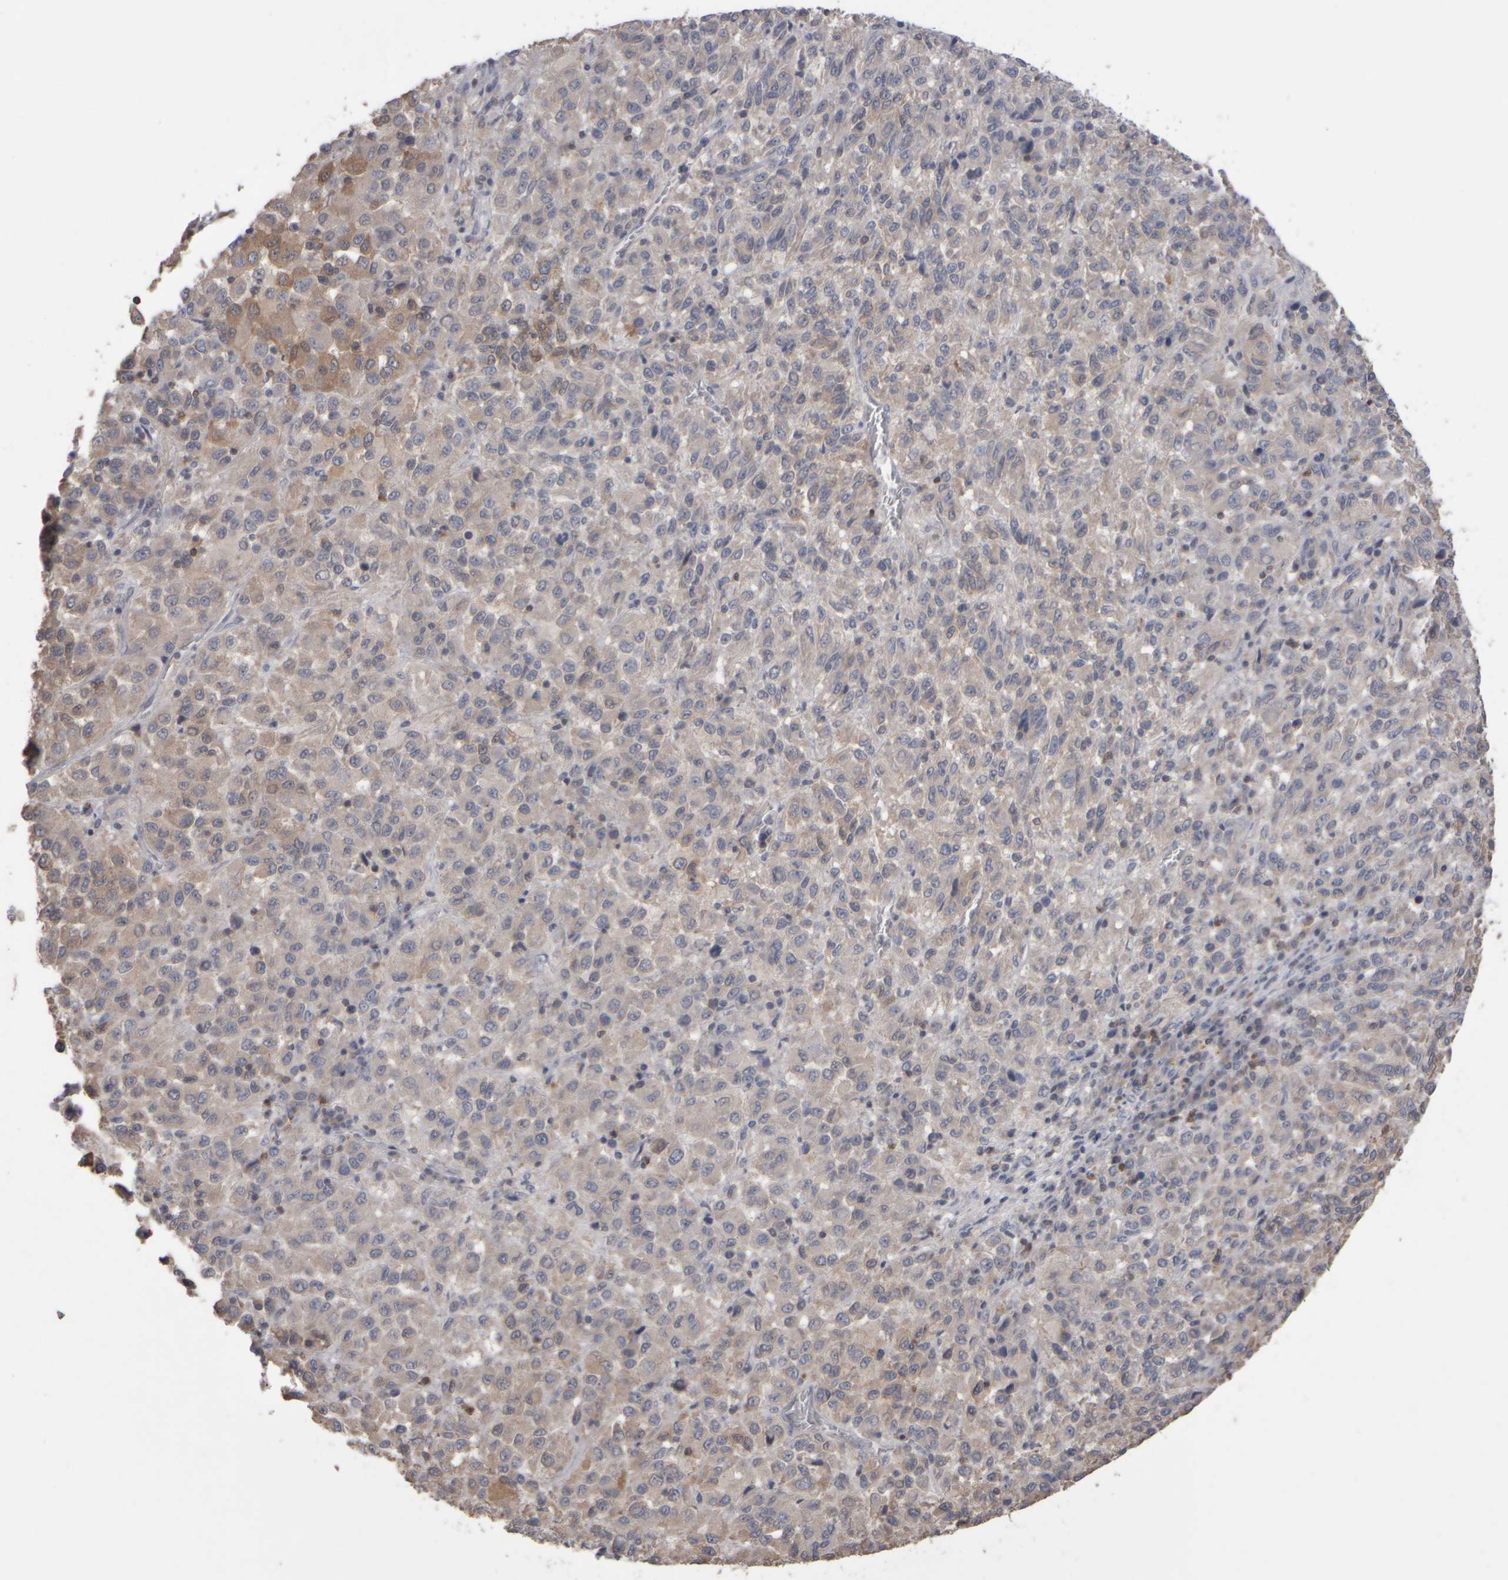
{"staining": {"intensity": "weak", "quantity": "<25%", "location": "cytoplasmic/membranous"}, "tissue": "skin cancer", "cell_type": "Tumor cells", "image_type": "cancer", "snomed": [{"axis": "morphology", "description": "Squamous cell carcinoma, NOS"}, {"axis": "topography", "description": "Skin"}], "caption": "High magnification brightfield microscopy of squamous cell carcinoma (skin) stained with DAB (3,3'-diaminobenzidine) (brown) and counterstained with hematoxylin (blue): tumor cells show no significant staining. (Stains: DAB immunohistochemistry (IHC) with hematoxylin counter stain, Microscopy: brightfield microscopy at high magnification).", "gene": "EPHX2", "patient": {"sex": "female", "age": 73}}